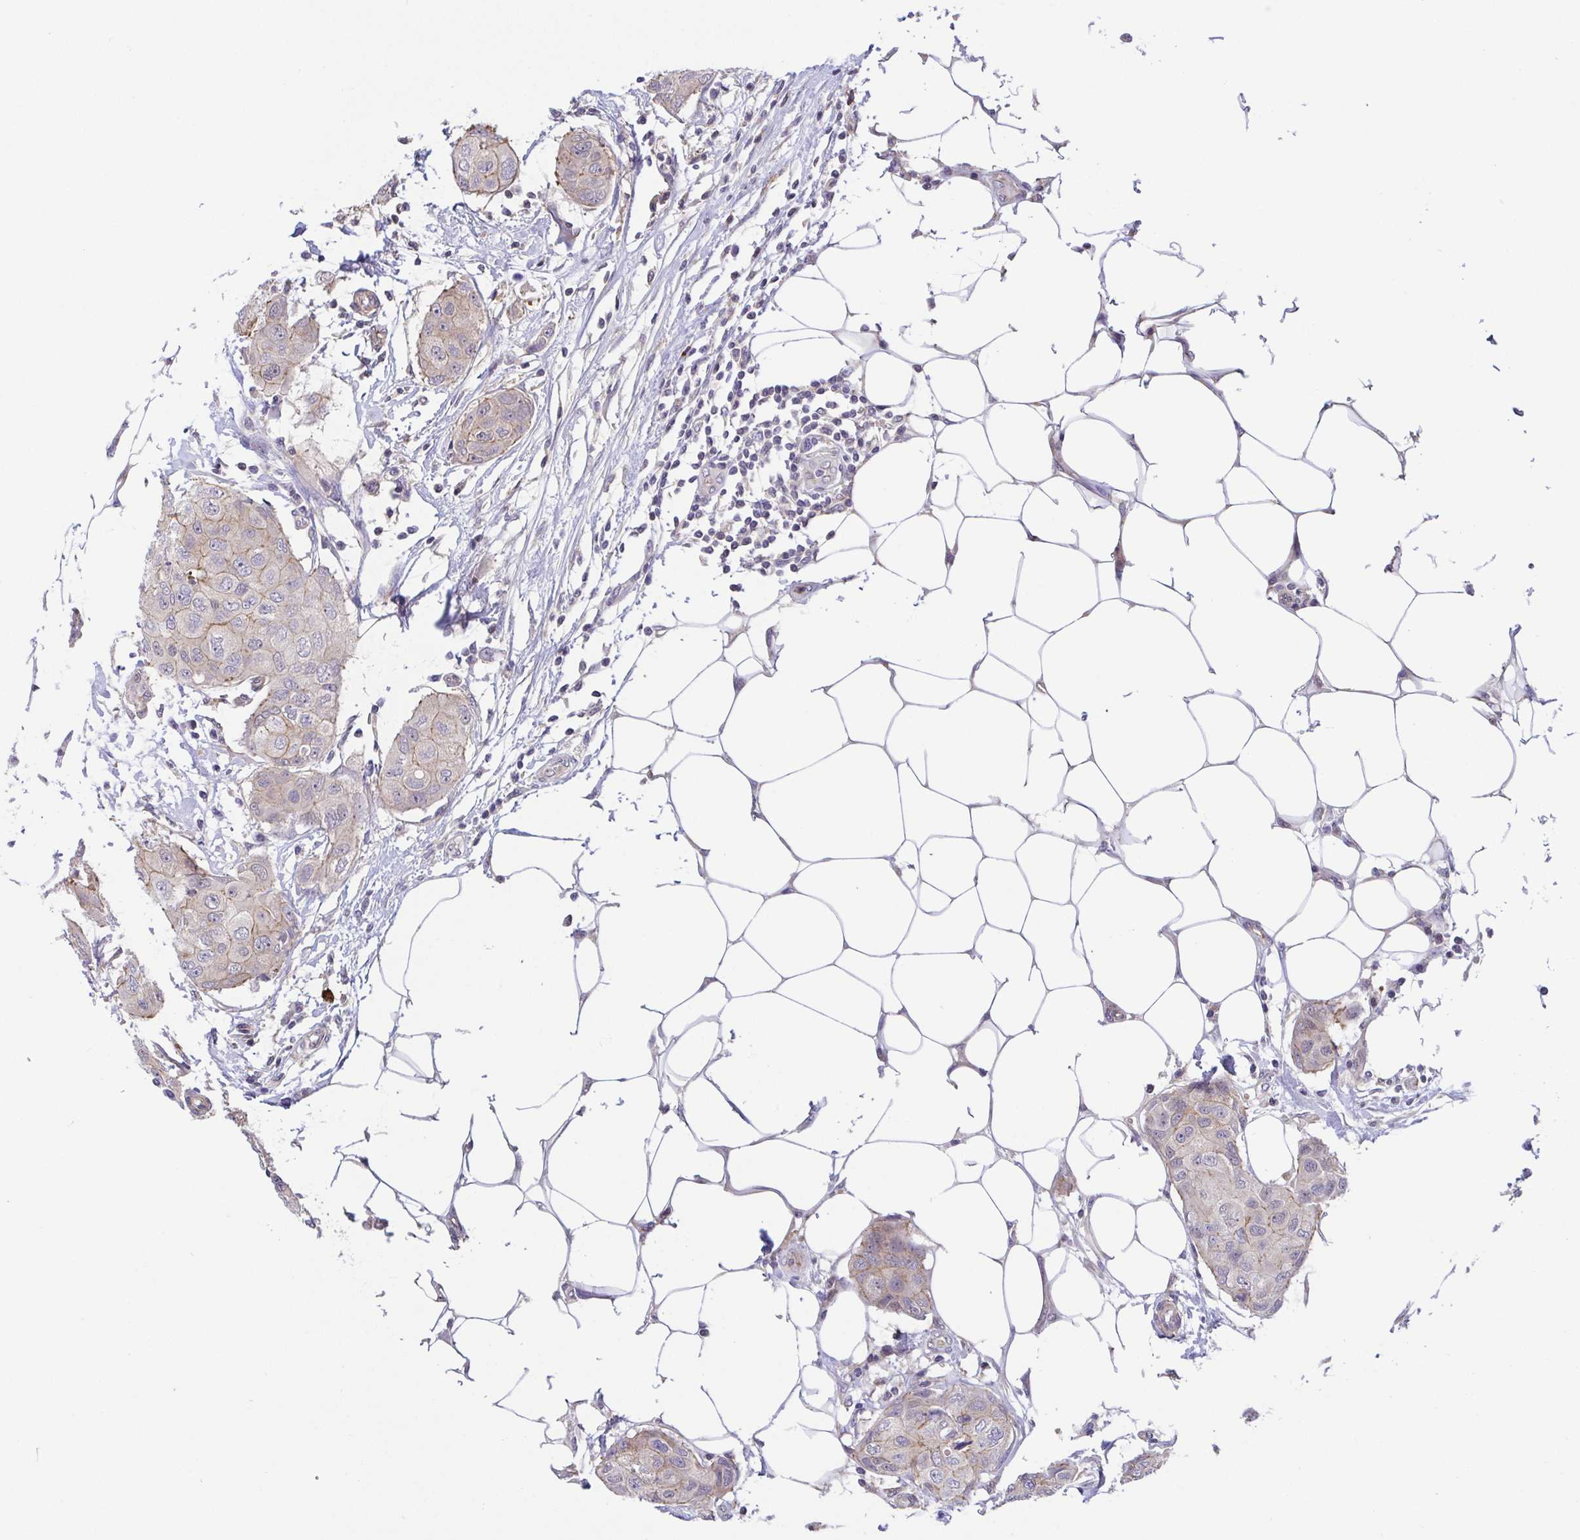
{"staining": {"intensity": "weak", "quantity": "<25%", "location": "cytoplasmic/membranous"}, "tissue": "breast cancer", "cell_type": "Tumor cells", "image_type": "cancer", "snomed": [{"axis": "morphology", "description": "Duct carcinoma"}, {"axis": "topography", "description": "Breast"}, {"axis": "topography", "description": "Lymph node"}], "caption": "The immunohistochemistry (IHC) photomicrograph has no significant positivity in tumor cells of intraductal carcinoma (breast) tissue.", "gene": "PREPL", "patient": {"sex": "female", "age": 80}}